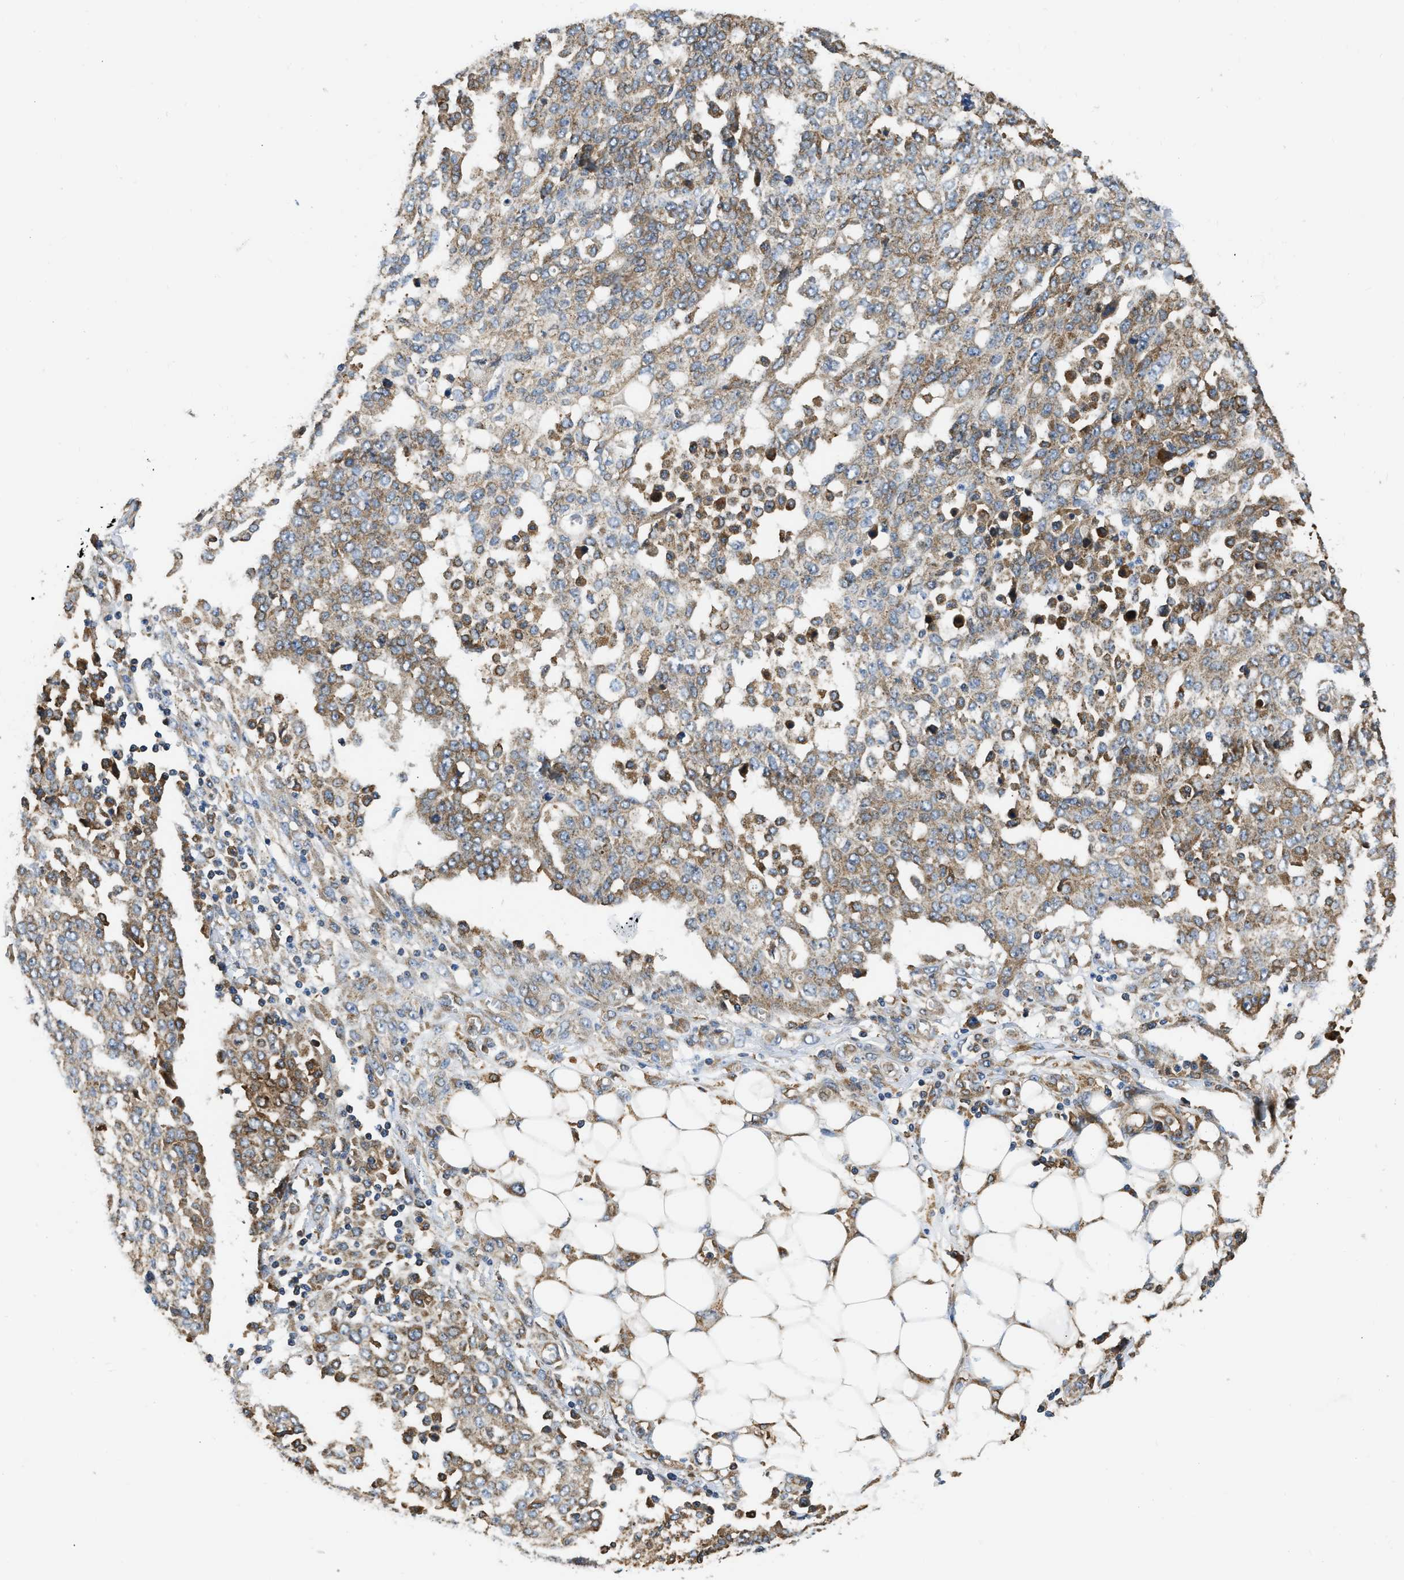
{"staining": {"intensity": "weak", "quantity": ">75%", "location": "cytoplasmic/membranous"}, "tissue": "ovarian cancer", "cell_type": "Tumor cells", "image_type": "cancer", "snomed": [{"axis": "morphology", "description": "Cystadenocarcinoma, serous, NOS"}, {"axis": "topography", "description": "Soft tissue"}, {"axis": "topography", "description": "Ovary"}], "caption": "Protein analysis of ovarian cancer tissue reveals weak cytoplasmic/membranous expression in approximately >75% of tumor cells.", "gene": "FLNB", "patient": {"sex": "female", "age": 57}}